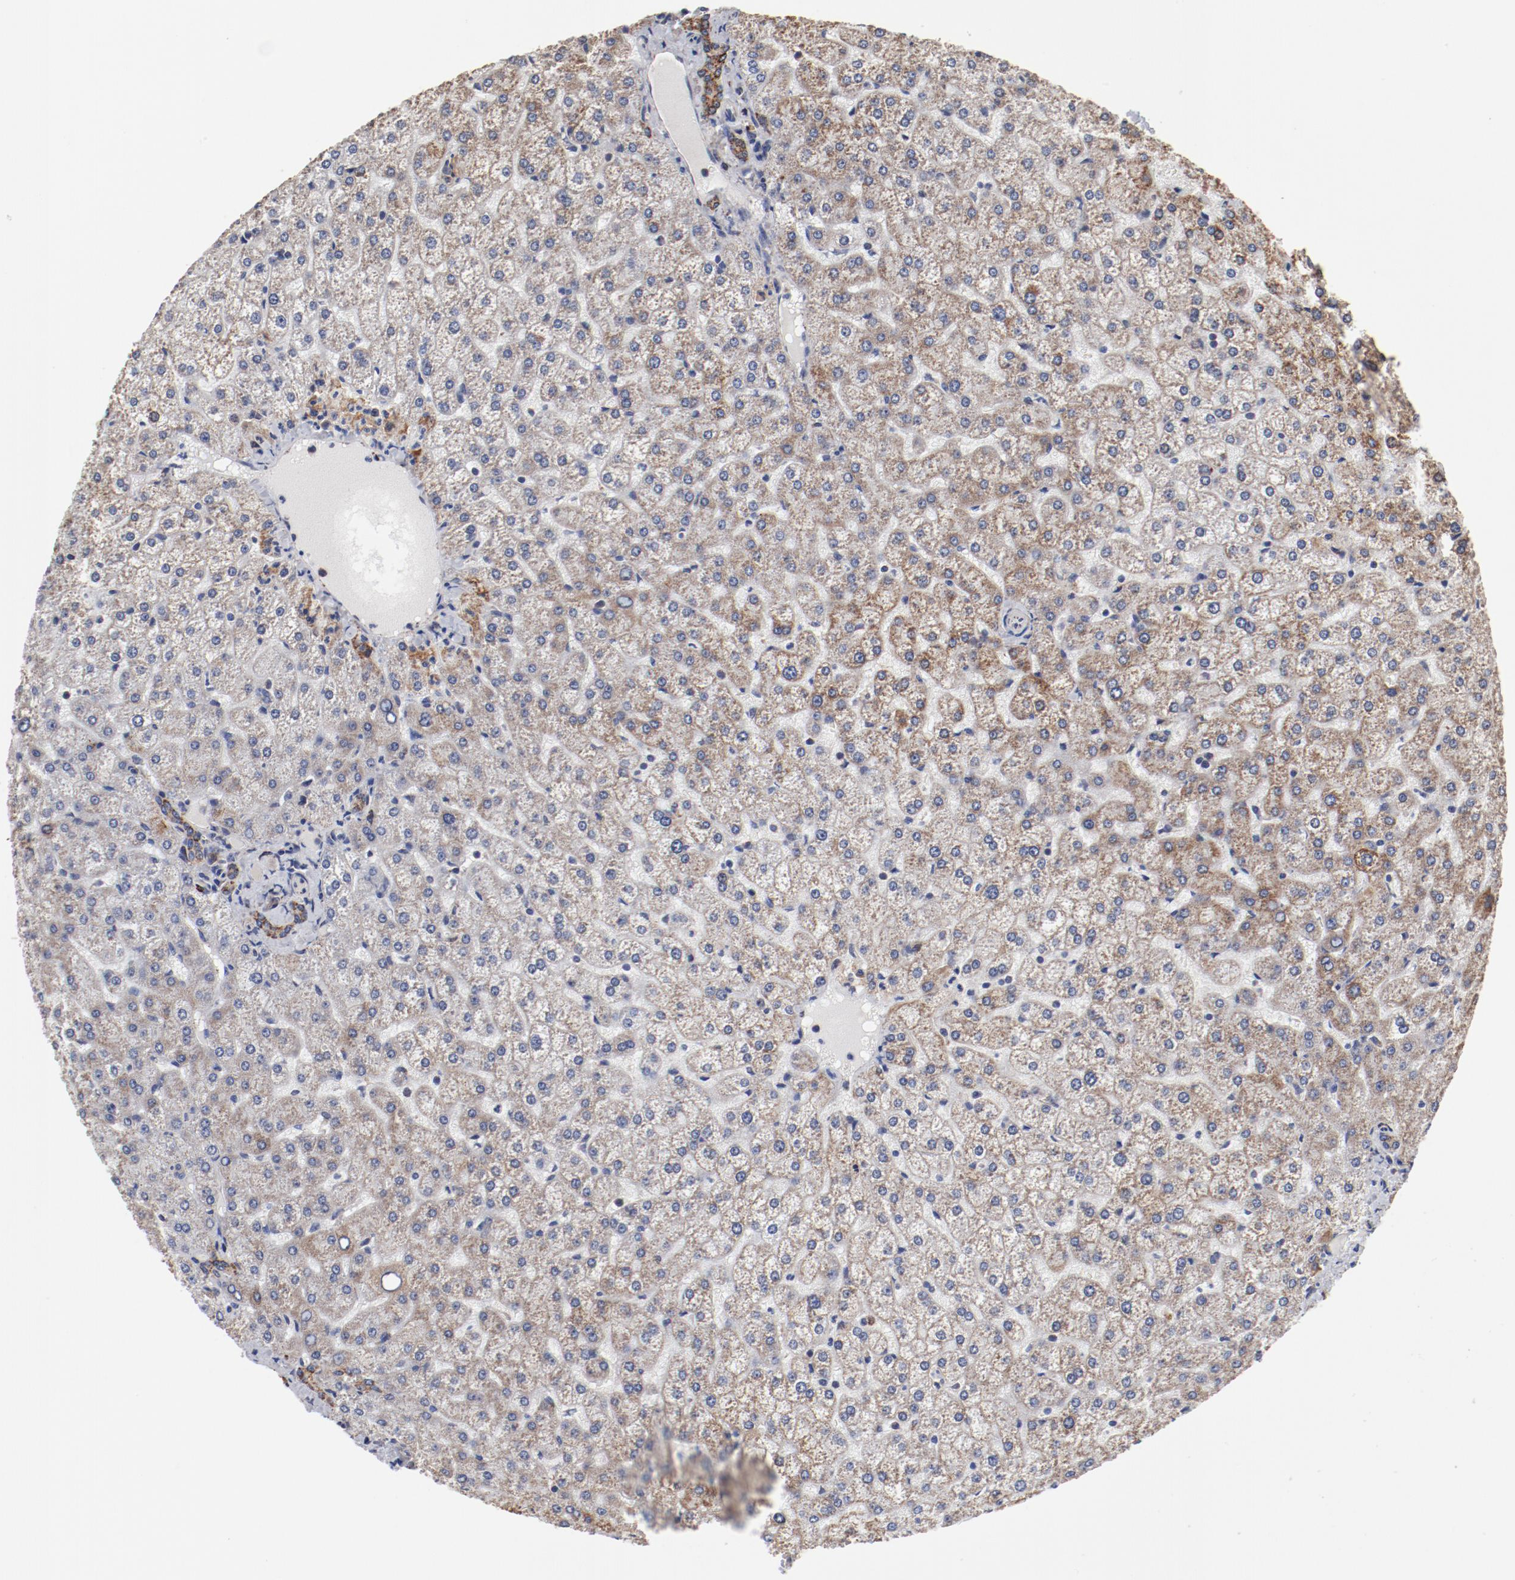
{"staining": {"intensity": "moderate", "quantity": ">75%", "location": "cytoplasmic/membranous"}, "tissue": "liver", "cell_type": "Cholangiocytes", "image_type": "normal", "snomed": [{"axis": "morphology", "description": "Normal tissue, NOS"}, {"axis": "topography", "description": "Liver"}], "caption": "An immunohistochemistry photomicrograph of unremarkable tissue is shown. Protein staining in brown shows moderate cytoplasmic/membranous positivity in liver within cholangiocytes.", "gene": "NDUFV2", "patient": {"sex": "female", "age": 32}}